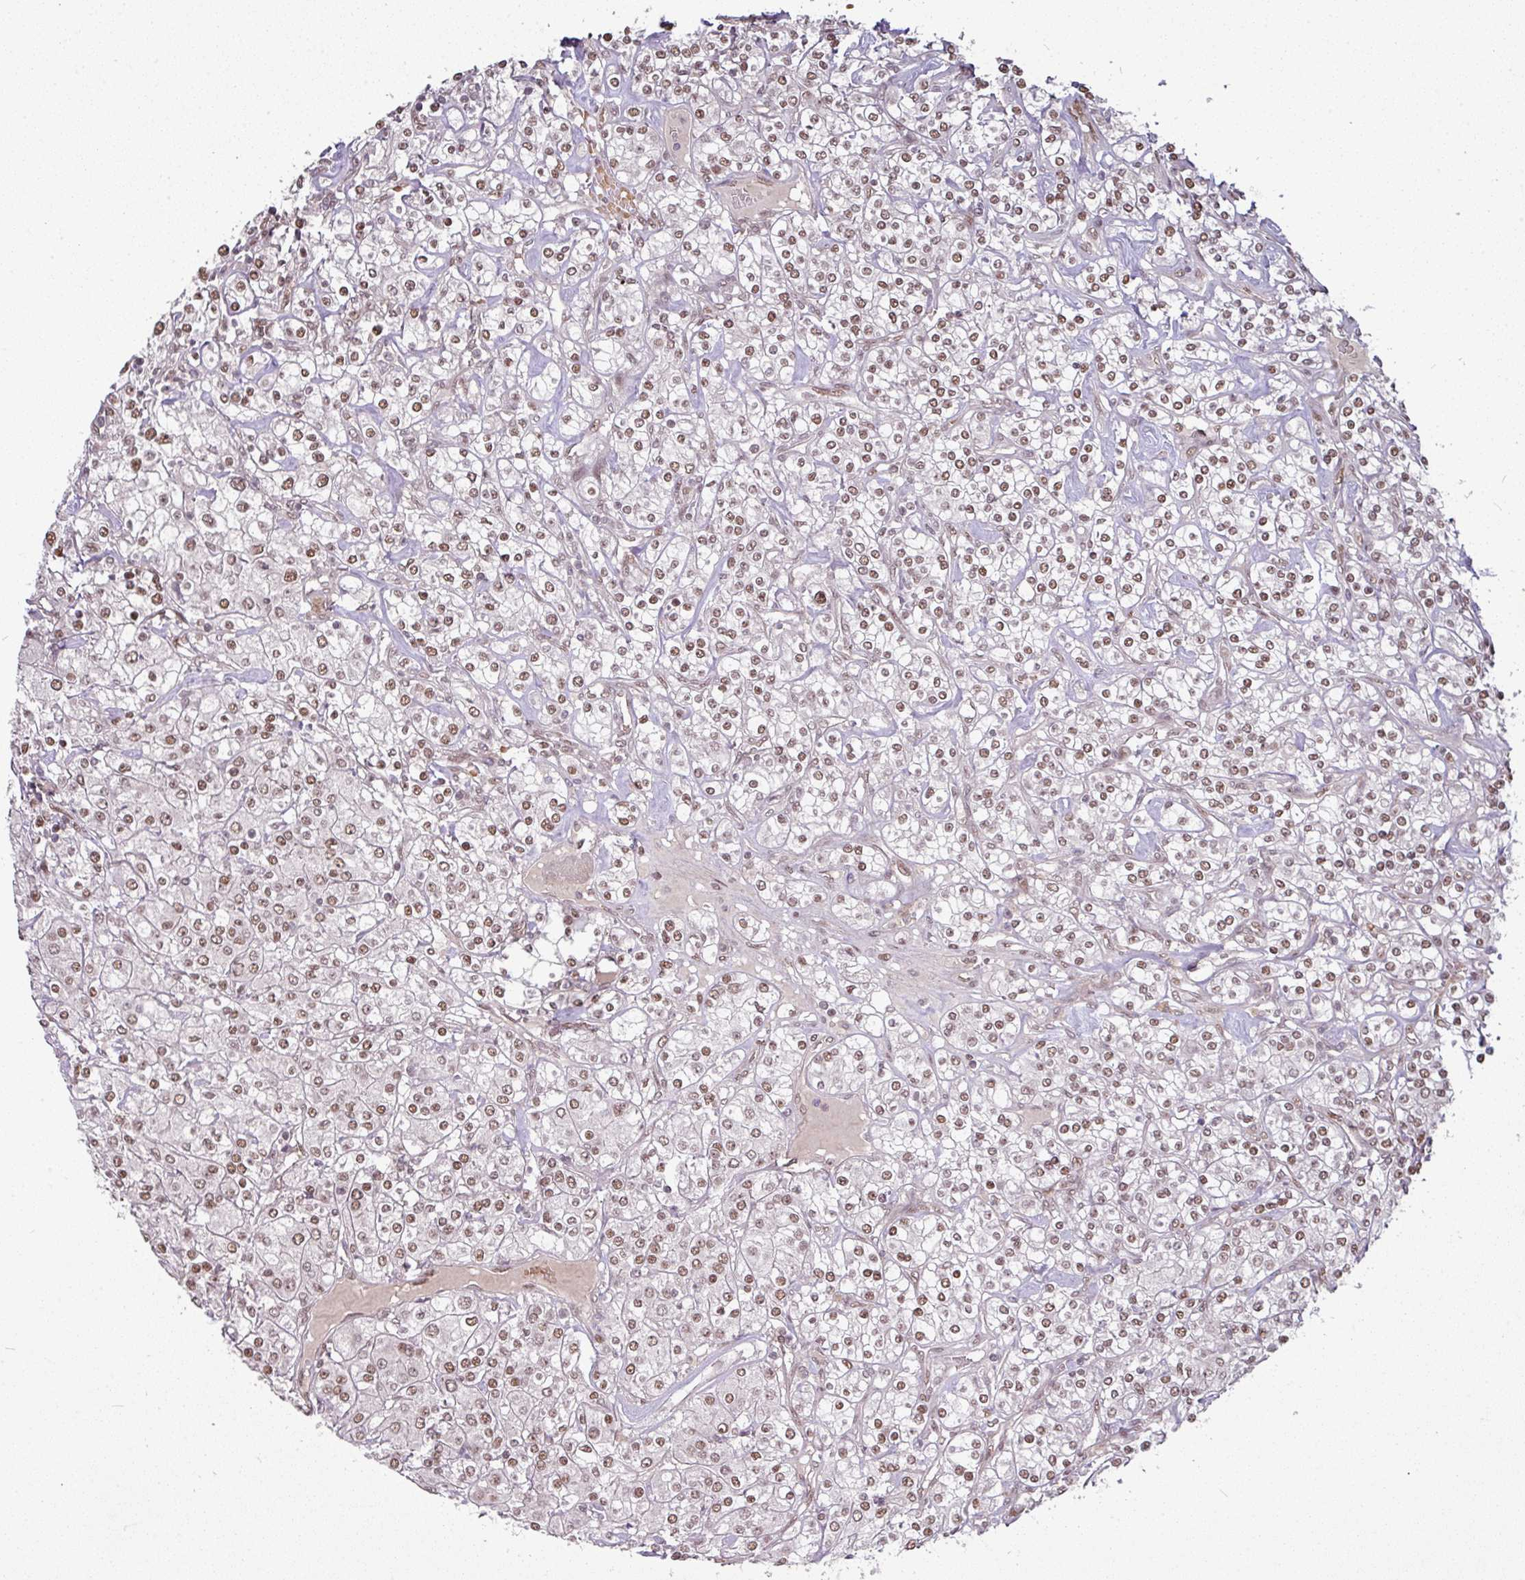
{"staining": {"intensity": "moderate", "quantity": ">75%", "location": "nuclear"}, "tissue": "renal cancer", "cell_type": "Tumor cells", "image_type": "cancer", "snomed": [{"axis": "morphology", "description": "Adenocarcinoma, NOS"}, {"axis": "topography", "description": "Kidney"}], "caption": "The photomicrograph demonstrates a brown stain indicating the presence of a protein in the nuclear of tumor cells in renal cancer.", "gene": "CIC", "patient": {"sex": "male", "age": 77}}